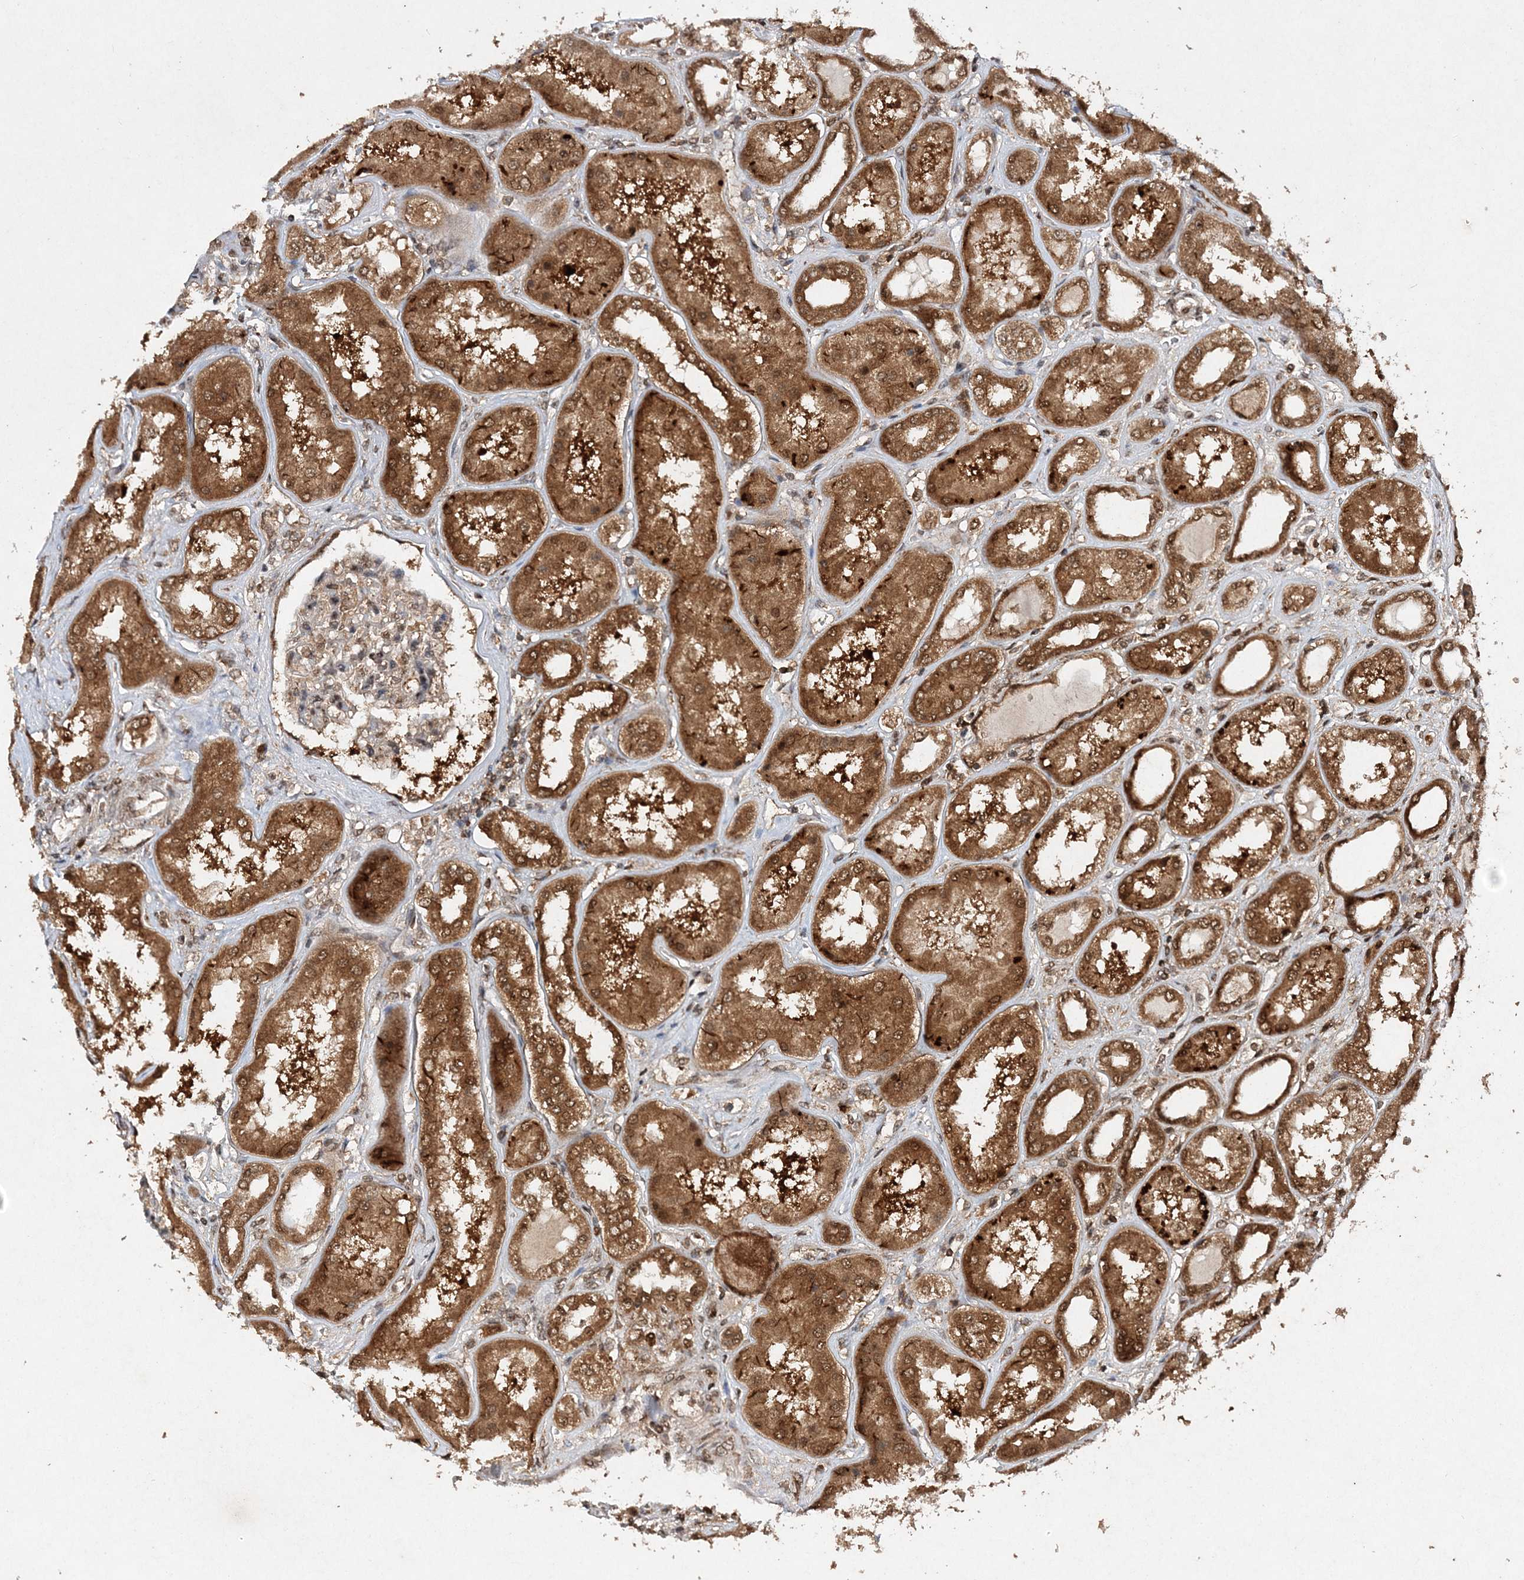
{"staining": {"intensity": "moderate", "quantity": "25%-75%", "location": "nuclear"}, "tissue": "kidney", "cell_type": "Cells in glomeruli", "image_type": "normal", "snomed": [{"axis": "morphology", "description": "Normal tissue, NOS"}, {"axis": "topography", "description": "Kidney"}], "caption": "Immunohistochemistry staining of unremarkable kidney, which reveals medium levels of moderate nuclear expression in about 25%-75% of cells in glomeruli indicating moderate nuclear protein positivity. The staining was performed using DAB (3,3'-diaminobenzidine) (brown) for protein detection and nuclei were counterstained in hematoxylin (blue).", "gene": "NIF3L1", "patient": {"sex": "female", "age": 56}}